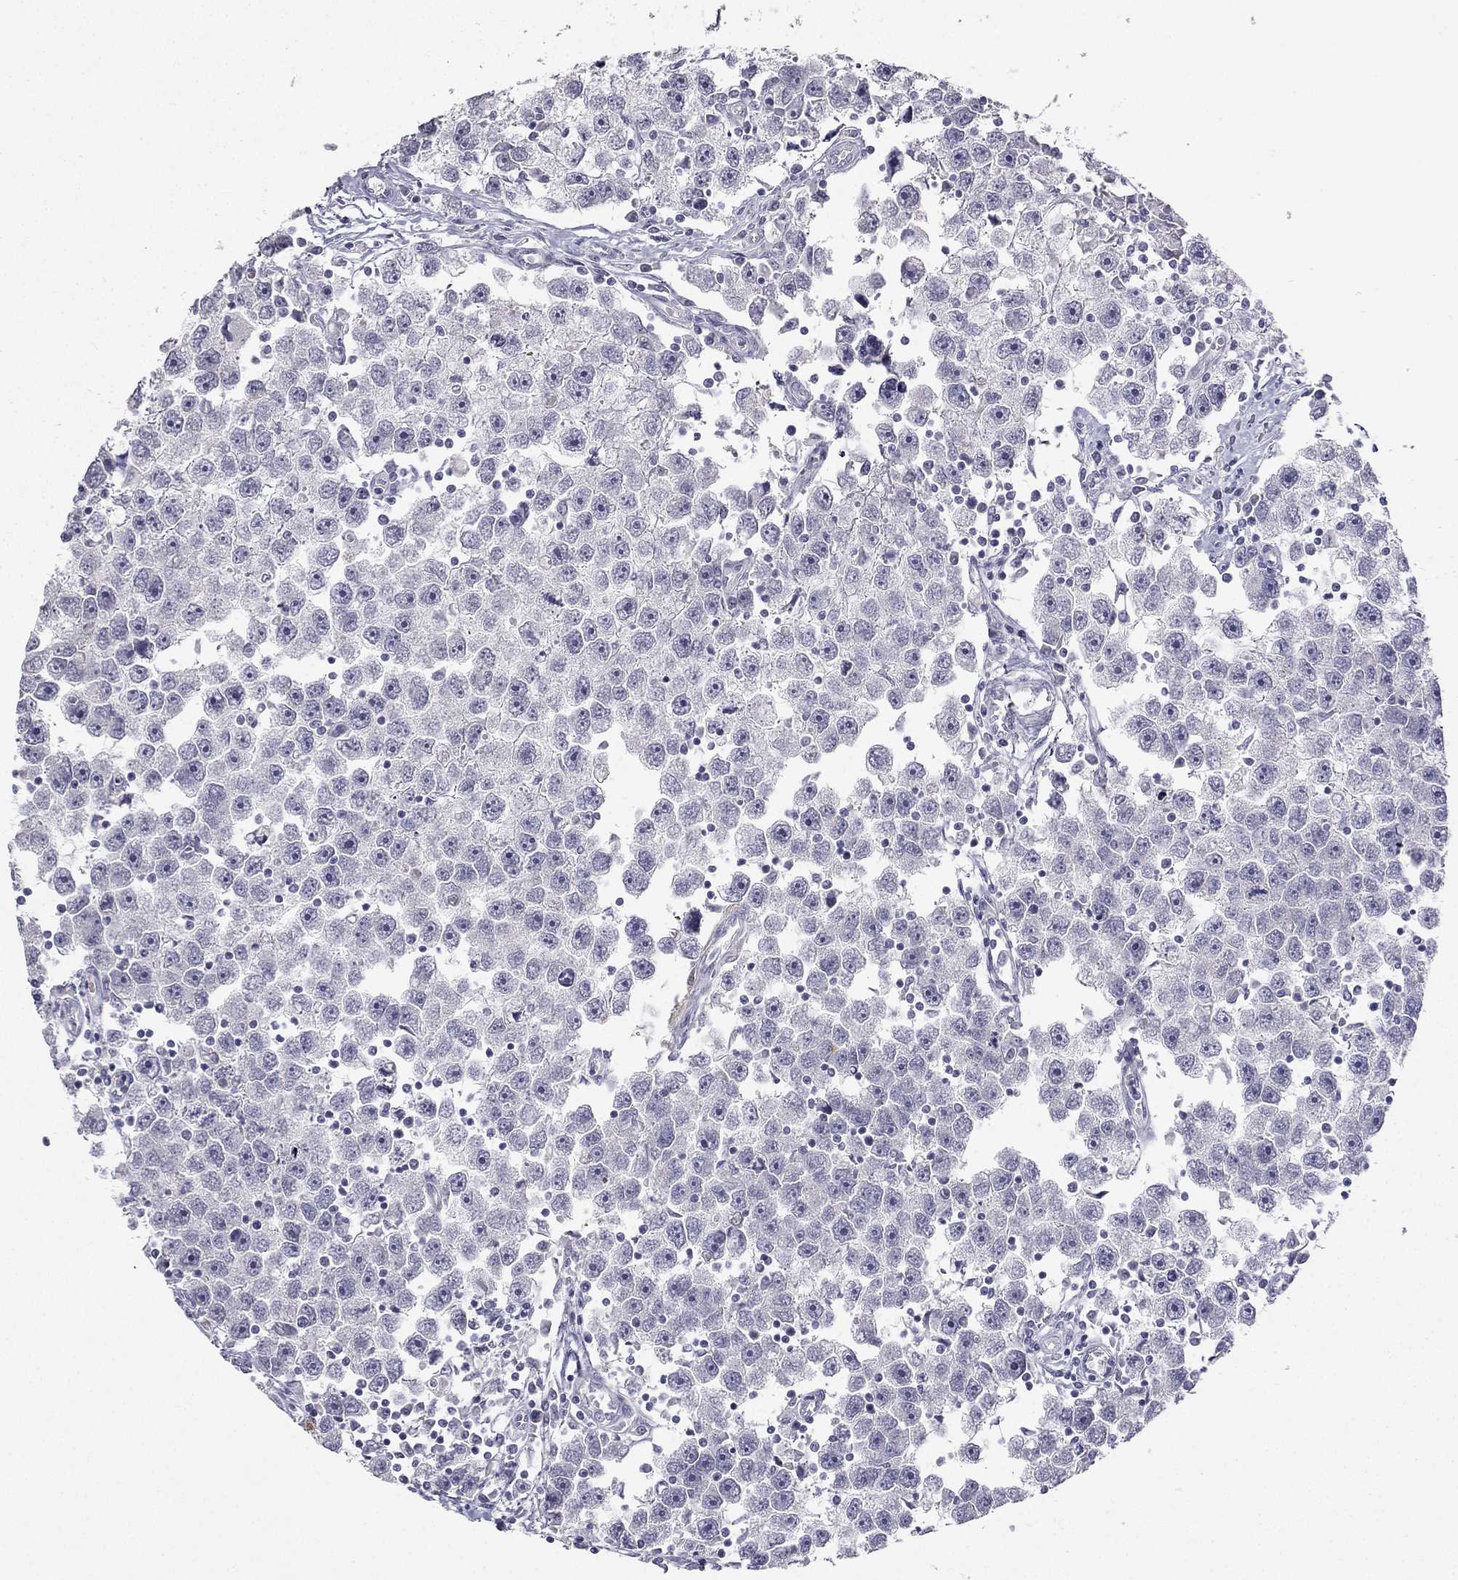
{"staining": {"intensity": "negative", "quantity": "none", "location": "none"}, "tissue": "testis cancer", "cell_type": "Tumor cells", "image_type": "cancer", "snomed": [{"axis": "morphology", "description": "Seminoma, NOS"}, {"axis": "topography", "description": "Testis"}], "caption": "Immunohistochemistry (IHC) image of neoplastic tissue: human testis seminoma stained with DAB demonstrates no significant protein expression in tumor cells. (Brightfield microscopy of DAB immunohistochemistry (IHC) at high magnification).", "gene": "CALB2", "patient": {"sex": "male", "age": 30}}